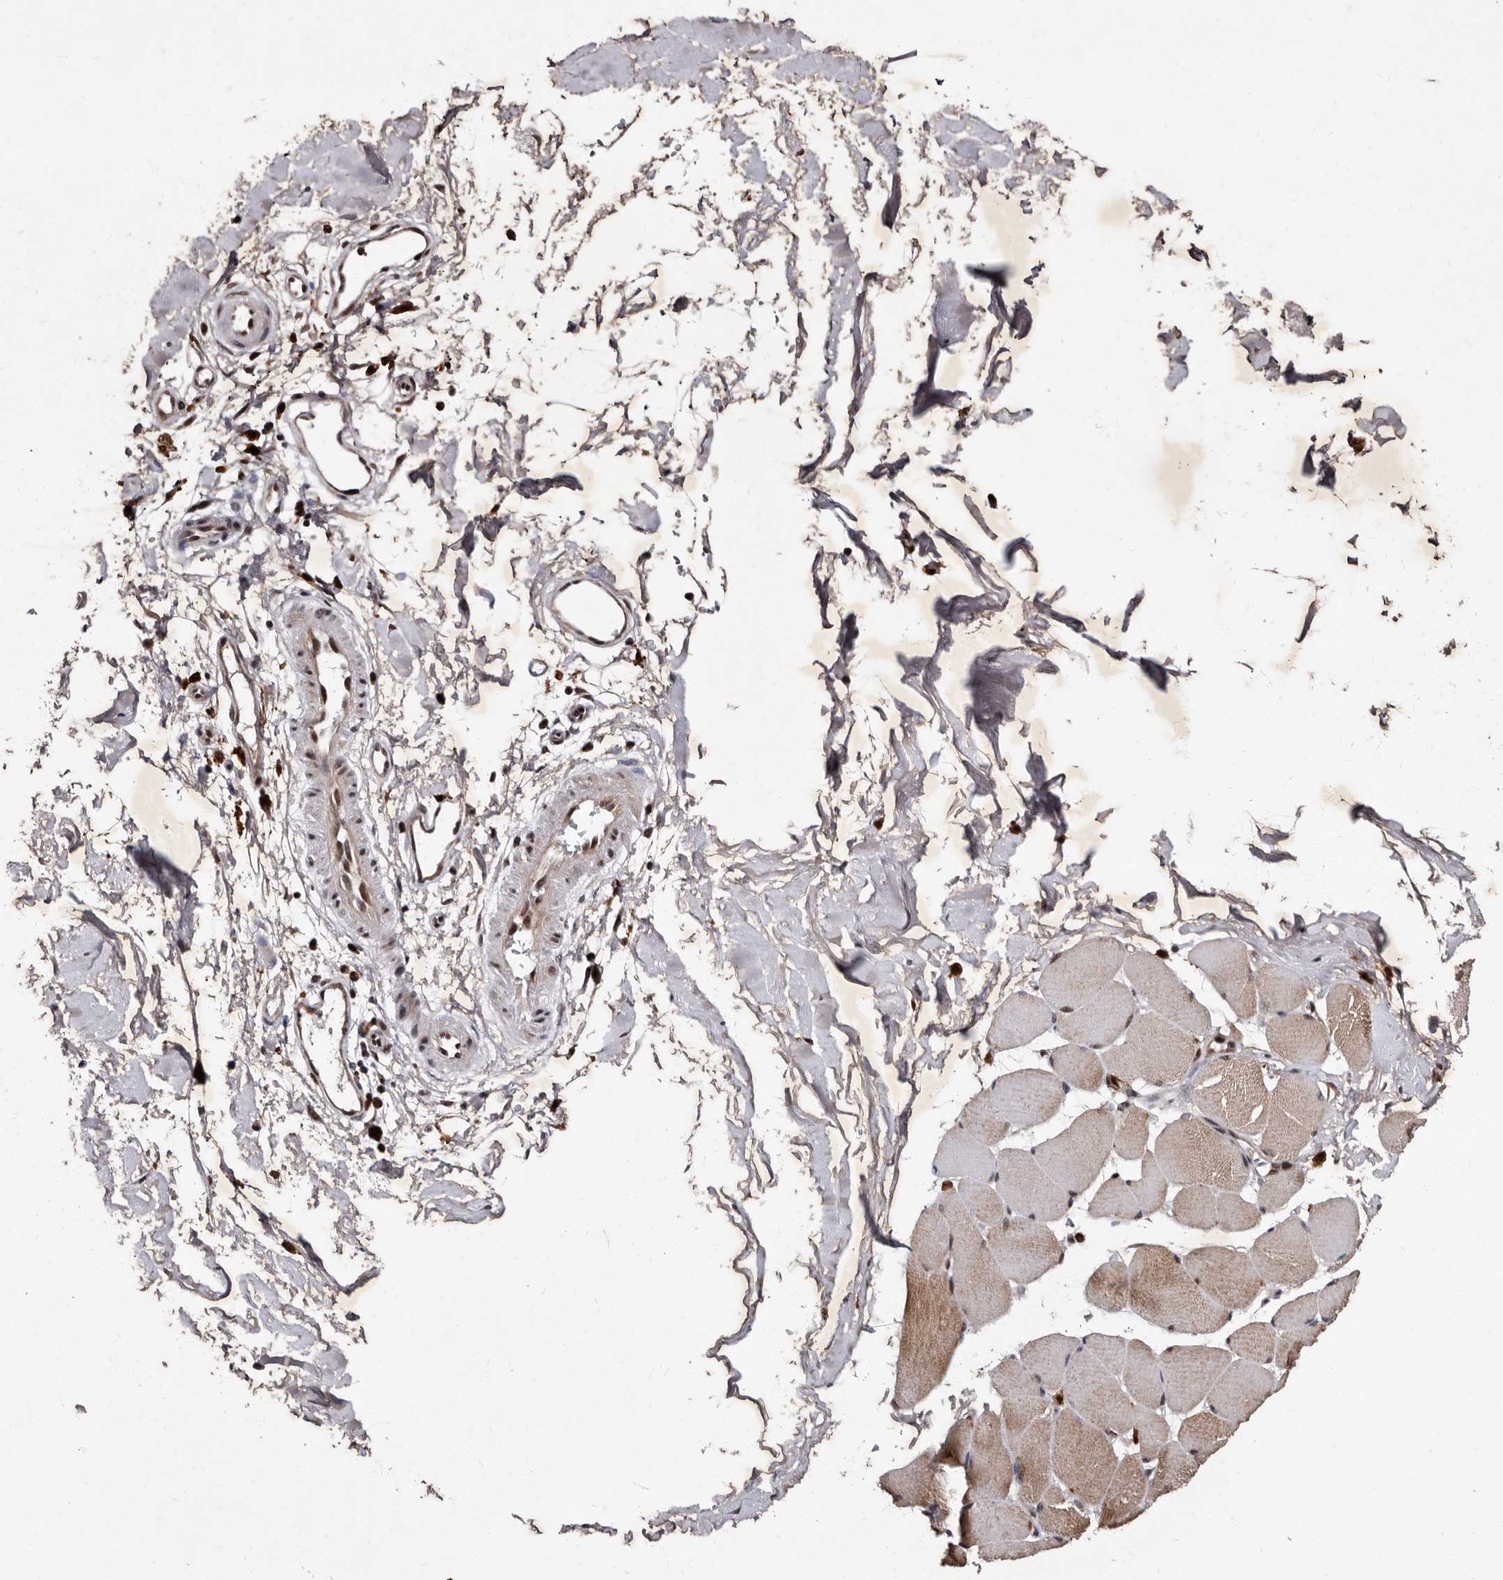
{"staining": {"intensity": "moderate", "quantity": "25%-75%", "location": "cytoplasmic/membranous"}, "tissue": "skeletal muscle", "cell_type": "Myocytes", "image_type": "normal", "snomed": [{"axis": "morphology", "description": "Normal tissue, NOS"}, {"axis": "topography", "description": "Skin"}, {"axis": "topography", "description": "Skeletal muscle"}], "caption": "Protein staining by immunohistochemistry (IHC) reveals moderate cytoplasmic/membranous expression in approximately 25%-75% of myocytes in unremarkable skeletal muscle.", "gene": "TNKS", "patient": {"sex": "male", "age": 83}}